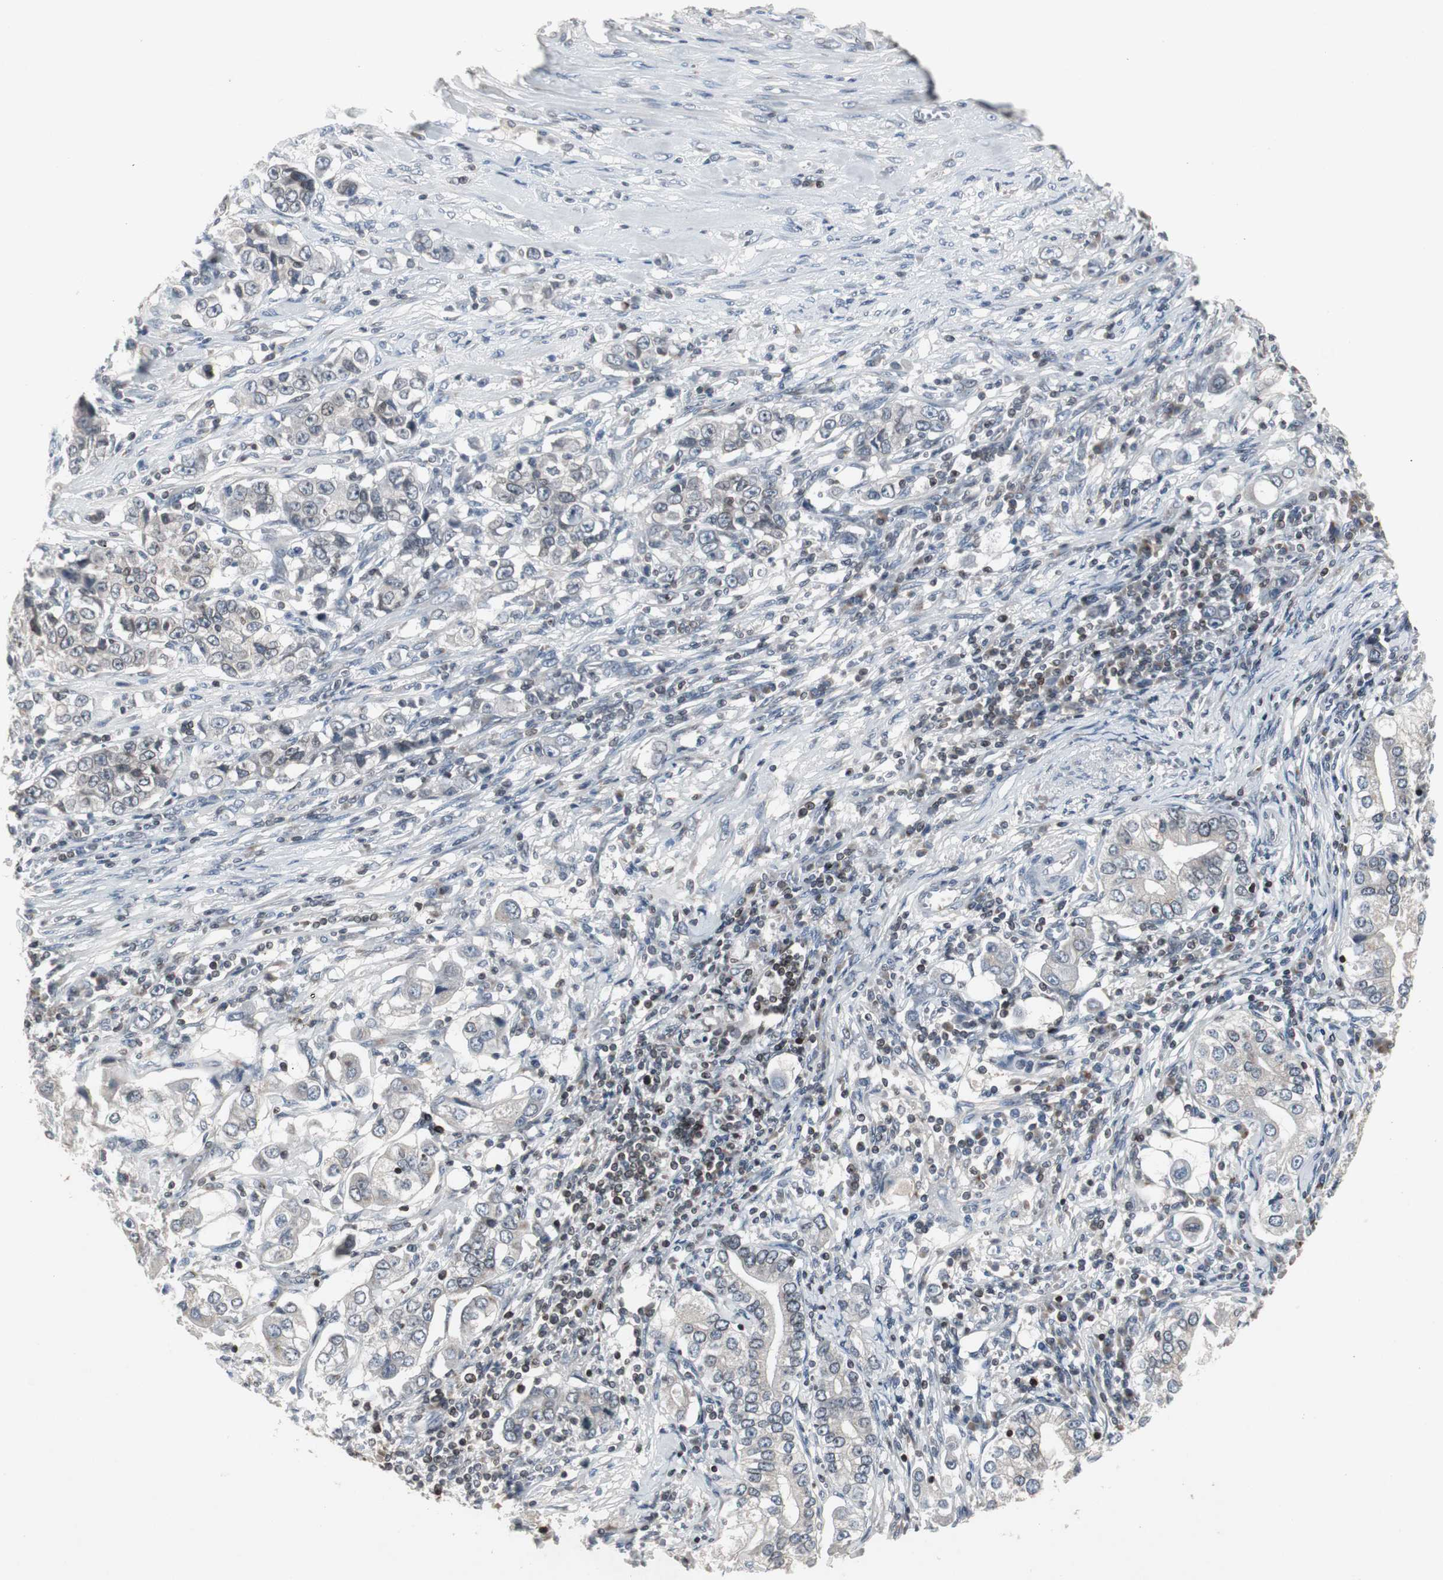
{"staining": {"intensity": "negative", "quantity": "none", "location": "none"}, "tissue": "stomach cancer", "cell_type": "Tumor cells", "image_type": "cancer", "snomed": [{"axis": "morphology", "description": "Adenocarcinoma, NOS"}, {"axis": "topography", "description": "Stomach, lower"}], "caption": "An IHC histopathology image of stomach cancer (adenocarcinoma) is shown. There is no staining in tumor cells of stomach cancer (adenocarcinoma).", "gene": "ZNF396", "patient": {"sex": "female", "age": 72}}